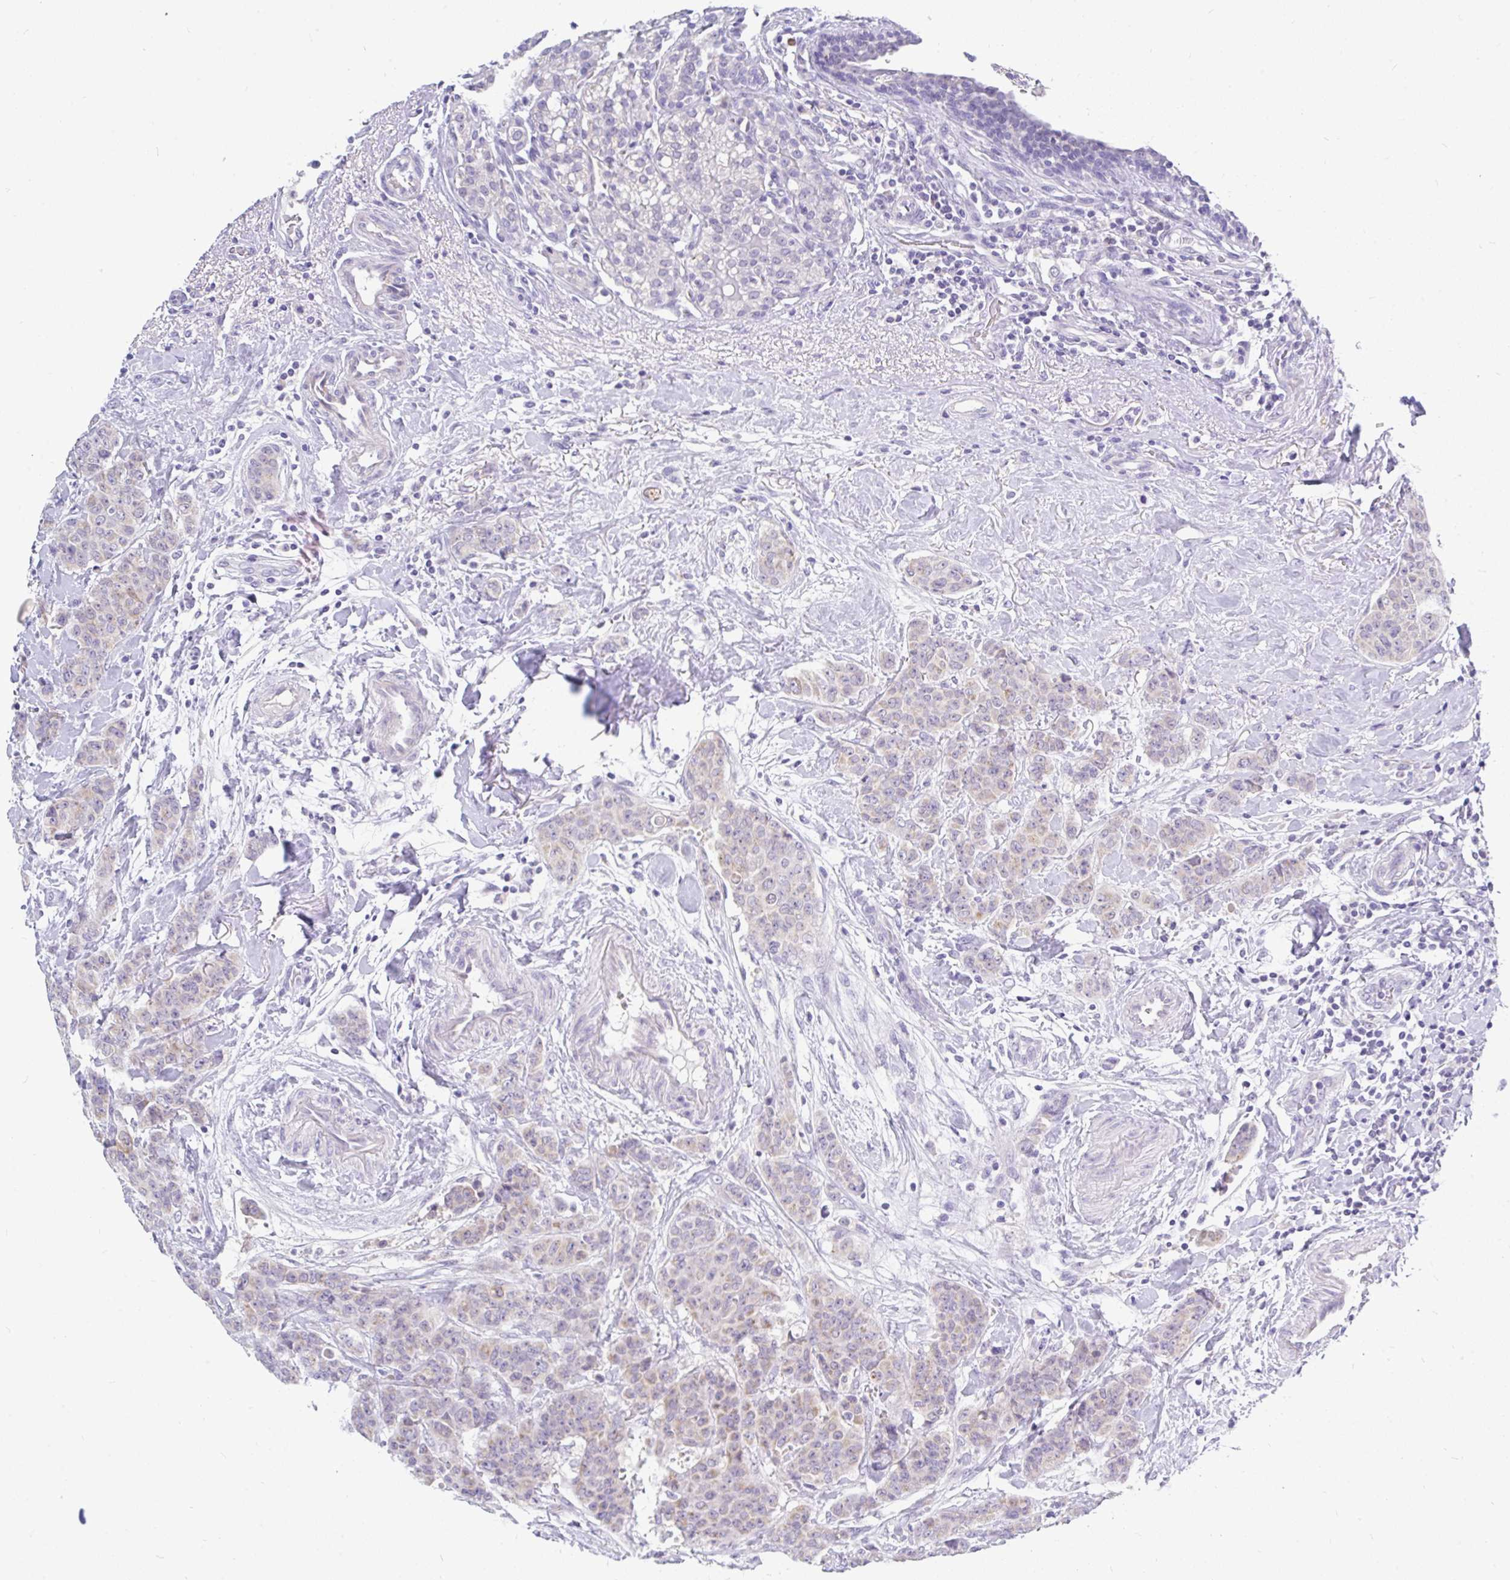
{"staining": {"intensity": "weak", "quantity": "25%-75%", "location": "cytoplasmic/membranous"}, "tissue": "breast cancer", "cell_type": "Tumor cells", "image_type": "cancer", "snomed": [{"axis": "morphology", "description": "Duct carcinoma"}, {"axis": "topography", "description": "Breast"}], "caption": "The micrograph exhibits a brown stain indicating the presence of a protein in the cytoplasmic/membranous of tumor cells in breast cancer.", "gene": "INTS5", "patient": {"sex": "female", "age": 40}}